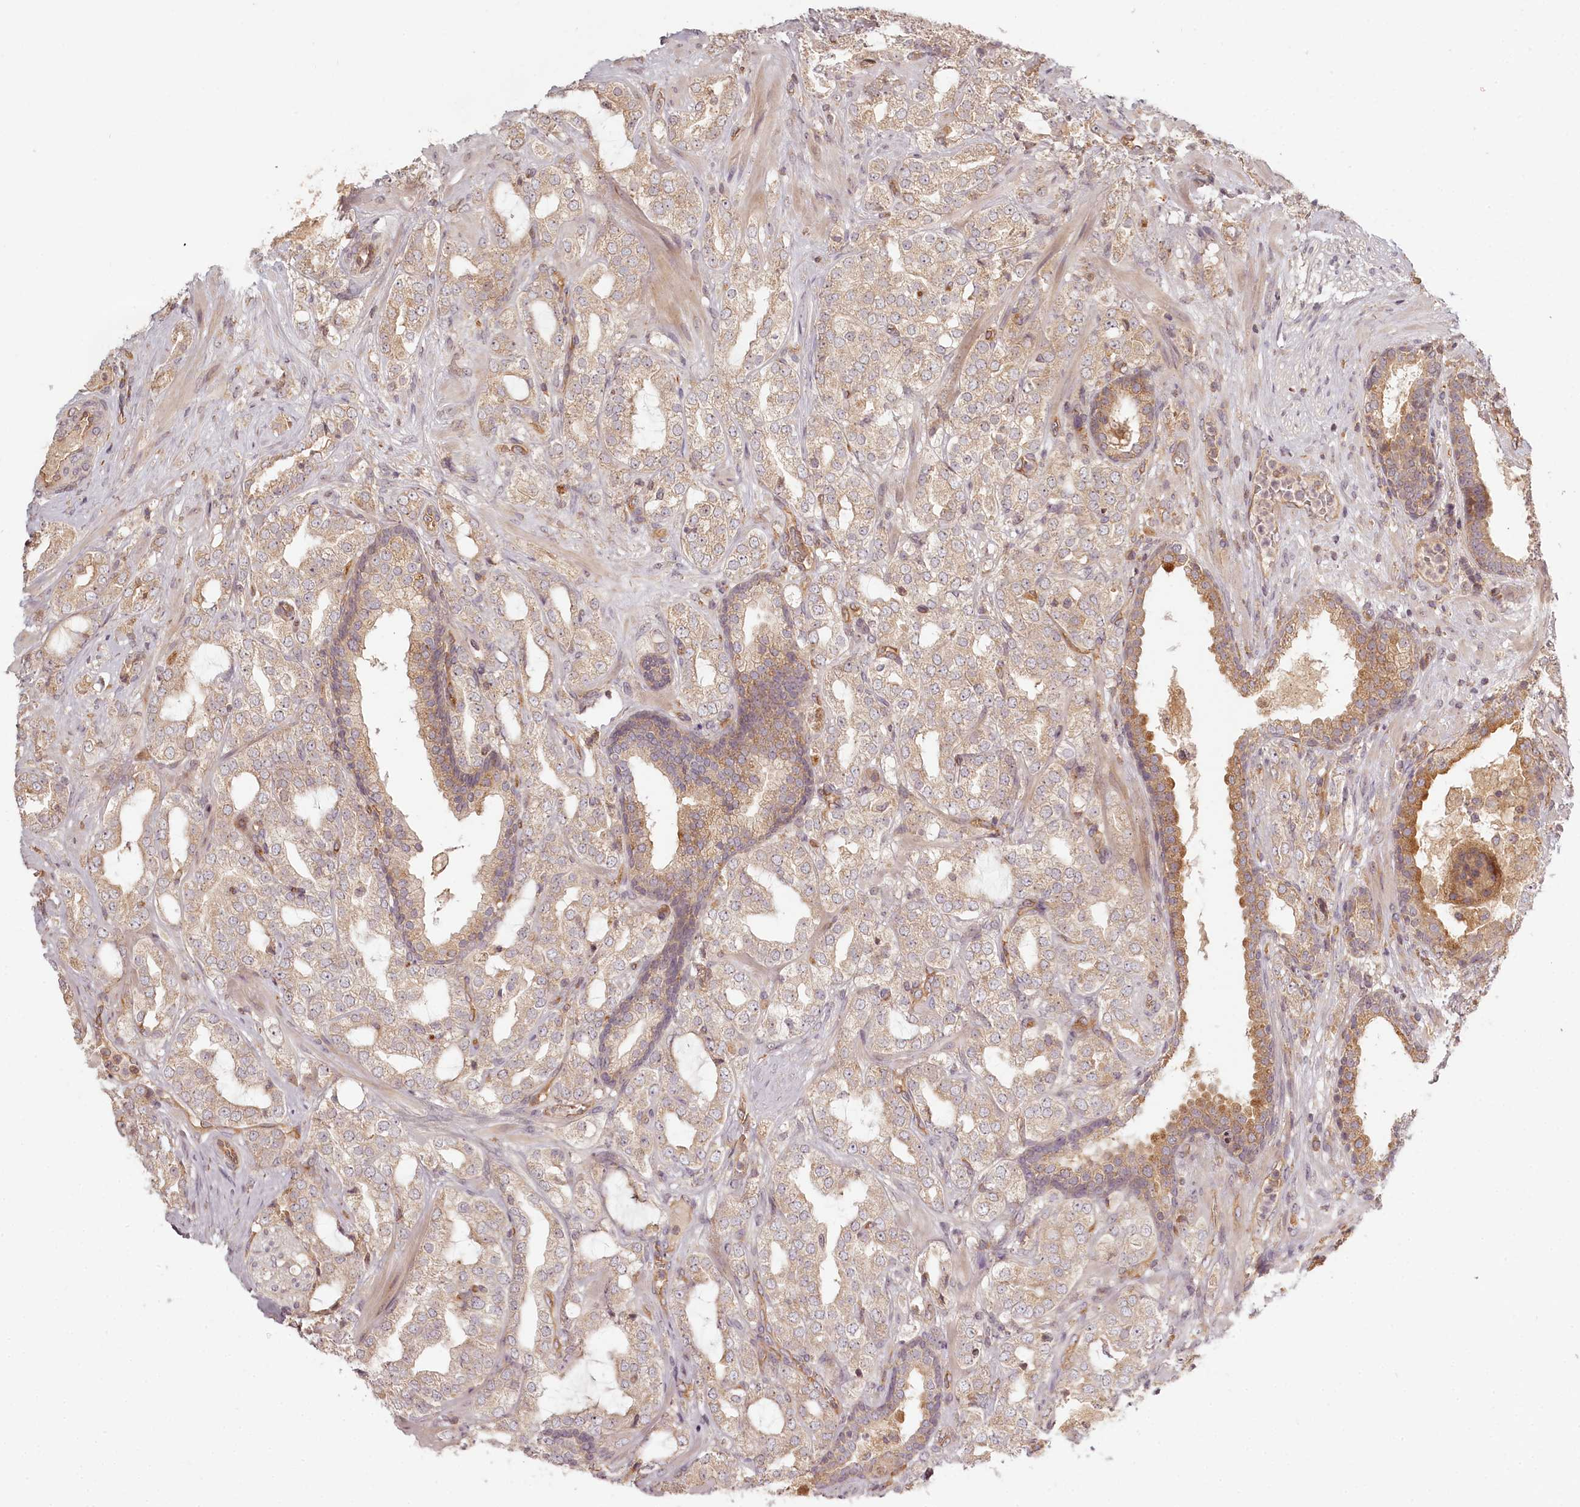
{"staining": {"intensity": "weak", "quantity": "<25%", "location": "cytoplasmic/membranous"}, "tissue": "prostate cancer", "cell_type": "Tumor cells", "image_type": "cancer", "snomed": [{"axis": "morphology", "description": "Adenocarcinoma, High grade"}, {"axis": "topography", "description": "Prostate"}], "caption": "Tumor cells show no significant positivity in prostate adenocarcinoma (high-grade).", "gene": "TMIE", "patient": {"sex": "male", "age": 64}}